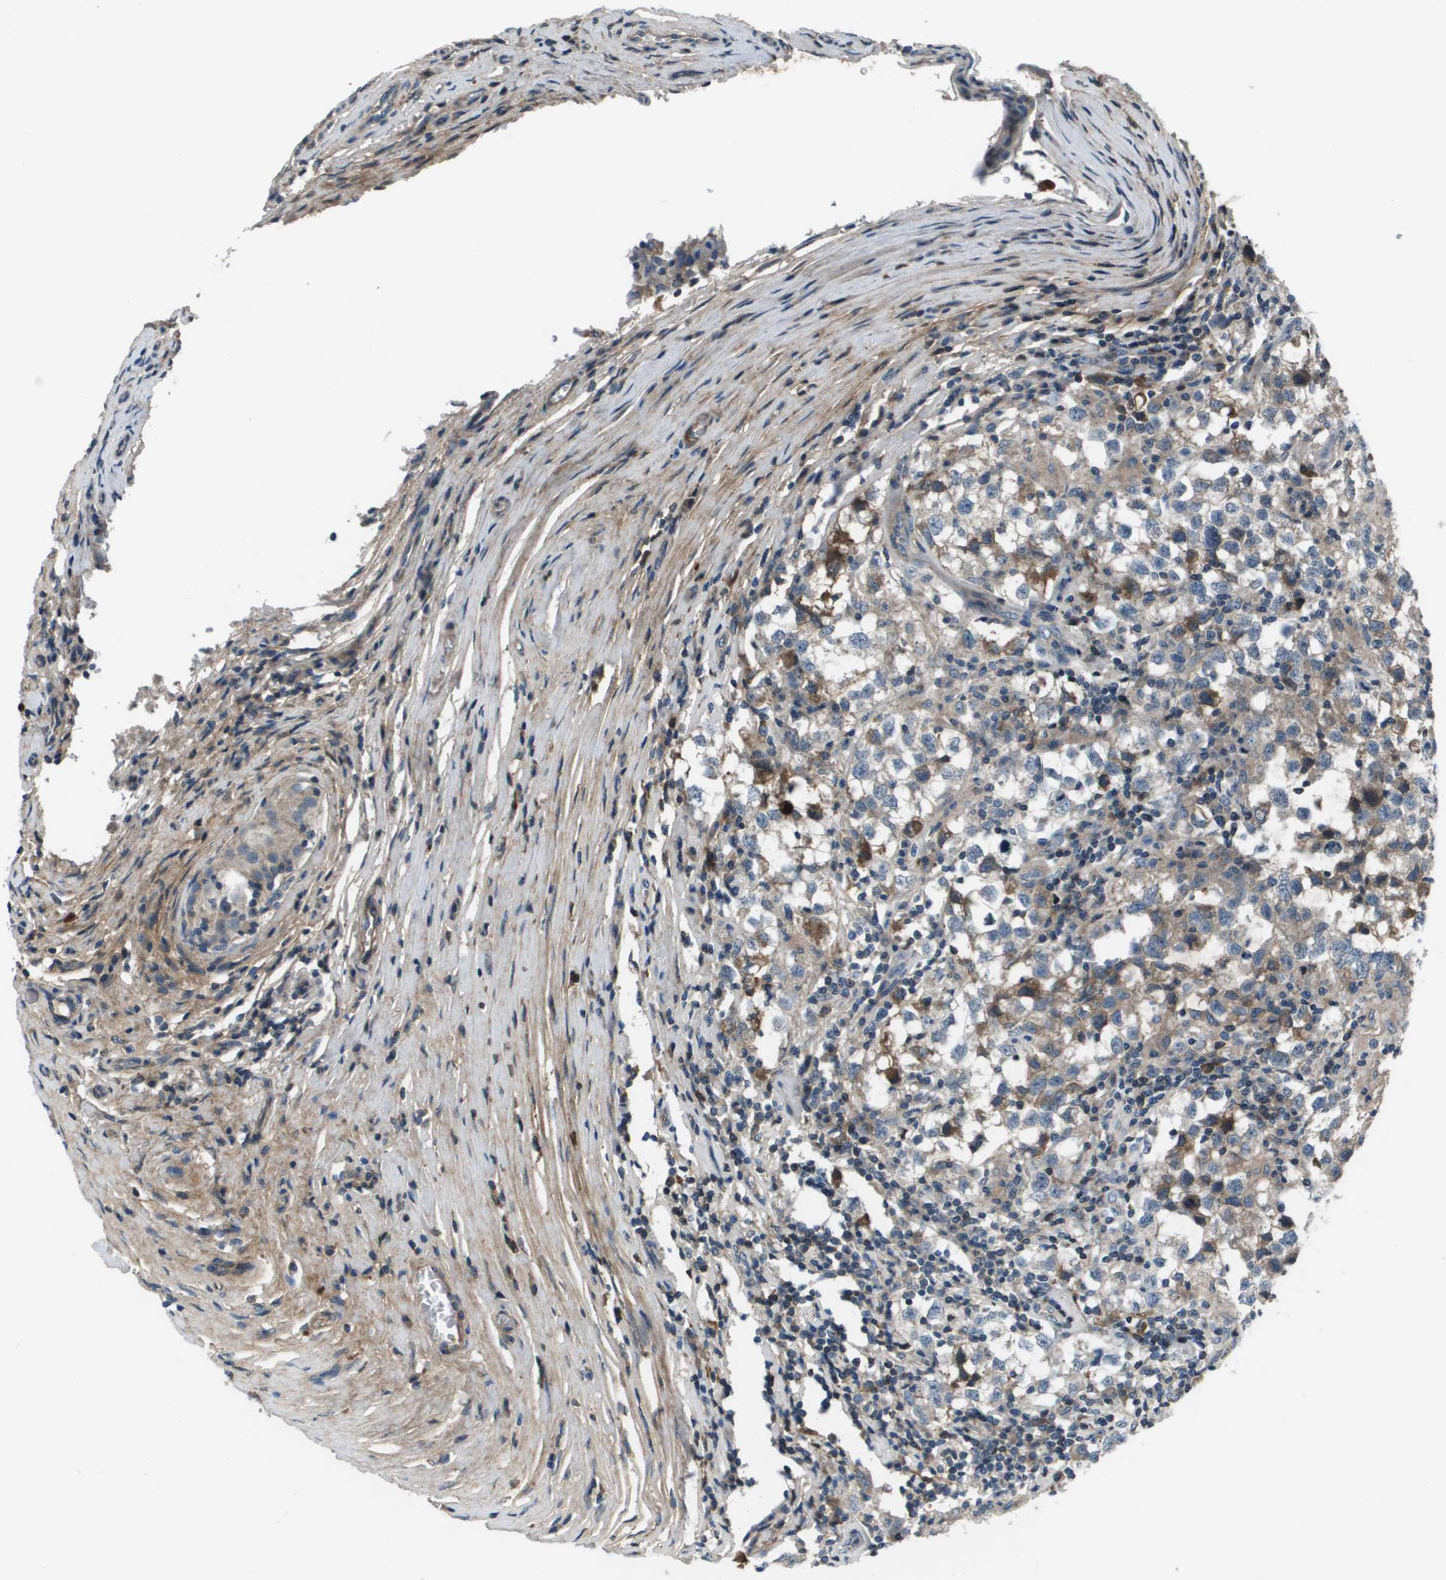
{"staining": {"intensity": "weak", "quantity": "<25%", "location": "cytoplasmic/membranous"}, "tissue": "testis cancer", "cell_type": "Tumor cells", "image_type": "cancer", "snomed": [{"axis": "morphology", "description": "Carcinoma, Embryonal, NOS"}, {"axis": "topography", "description": "Testis"}], "caption": "A high-resolution micrograph shows immunohistochemistry staining of testis cancer, which reveals no significant expression in tumor cells.", "gene": "PCOLCE", "patient": {"sex": "male", "age": 21}}